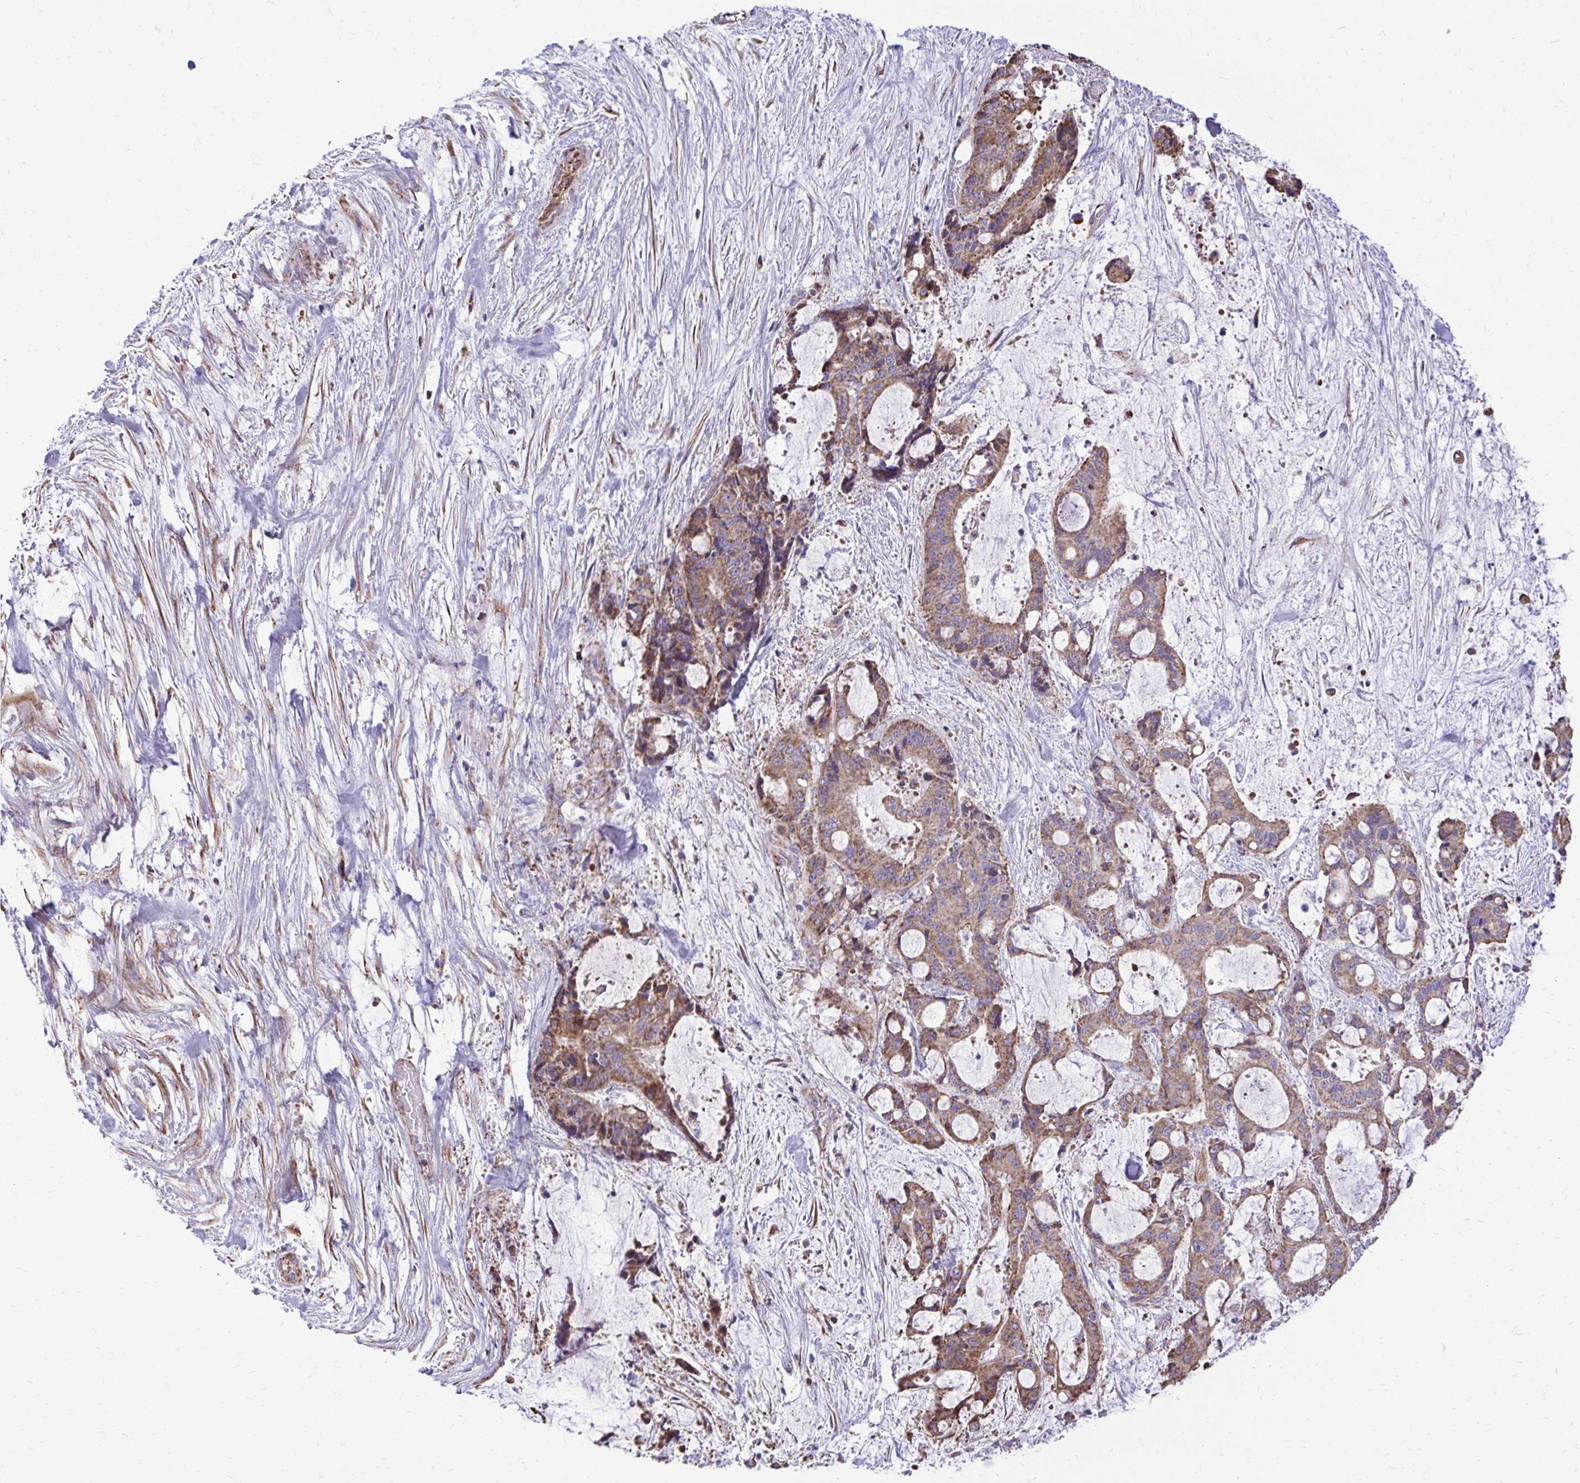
{"staining": {"intensity": "moderate", "quantity": ">75%", "location": "cytoplasmic/membranous"}, "tissue": "liver cancer", "cell_type": "Tumor cells", "image_type": "cancer", "snomed": [{"axis": "morphology", "description": "Normal tissue, NOS"}, {"axis": "morphology", "description": "Cholangiocarcinoma"}, {"axis": "topography", "description": "Liver"}, {"axis": "topography", "description": "Peripheral nerve tissue"}], "caption": "Protein positivity by immunohistochemistry shows moderate cytoplasmic/membranous positivity in approximately >75% of tumor cells in liver cholangiocarcinoma.", "gene": "ATP13A2", "patient": {"sex": "female", "age": 73}}